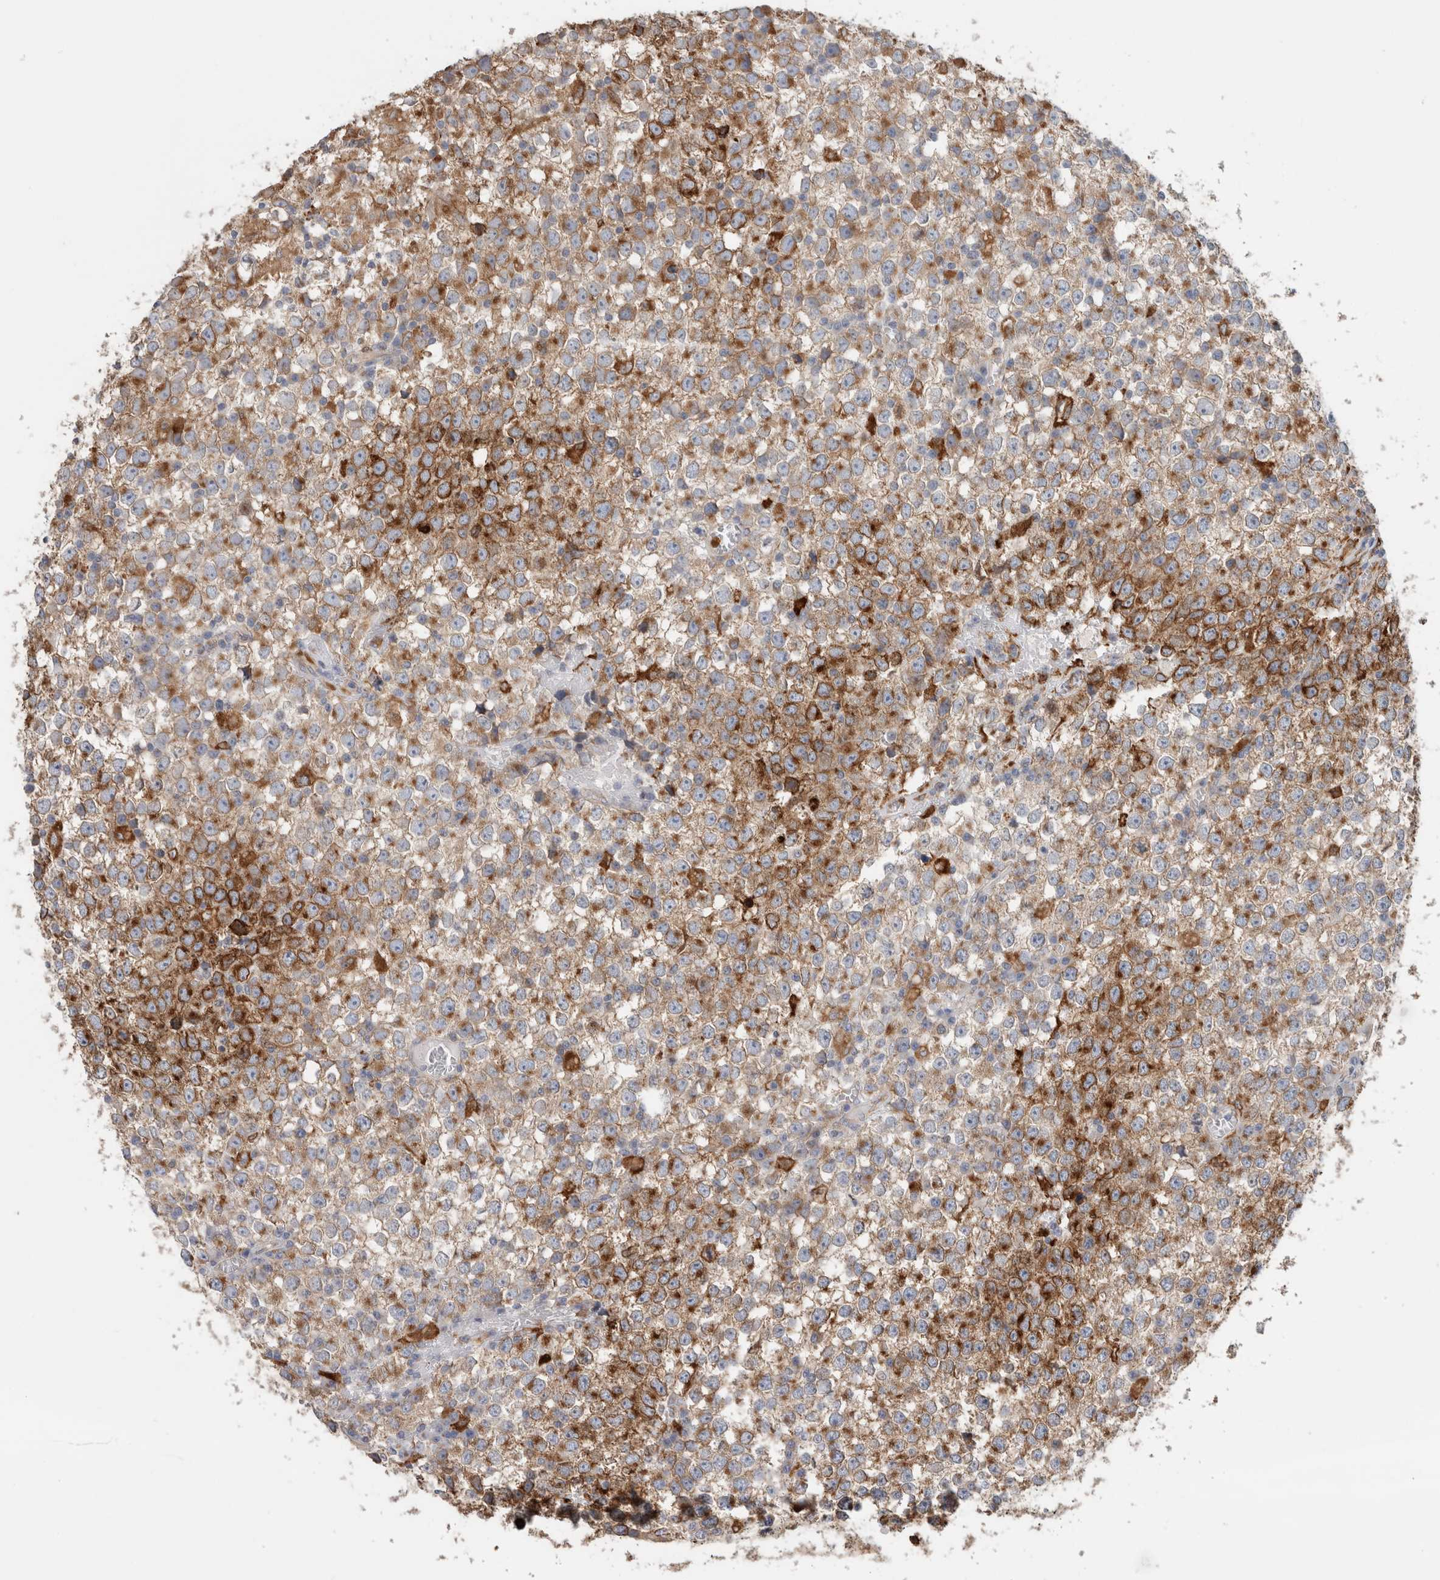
{"staining": {"intensity": "strong", "quantity": "25%-75%", "location": "cytoplasmic/membranous"}, "tissue": "testis cancer", "cell_type": "Tumor cells", "image_type": "cancer", "snomed": [{"axis": "morphology", "description": "Seminoma, NOS"}, {"axis": "topography", "description": "Testis"}], "caption": "The histopathology image exhibits a brown stain indicating the presence of a protein in the cytoplasmic/membranous of tumor cells in testis cancer (seminoma).", "gene": "P4HA1", "patient": {"sex": "male", "age": 65}}